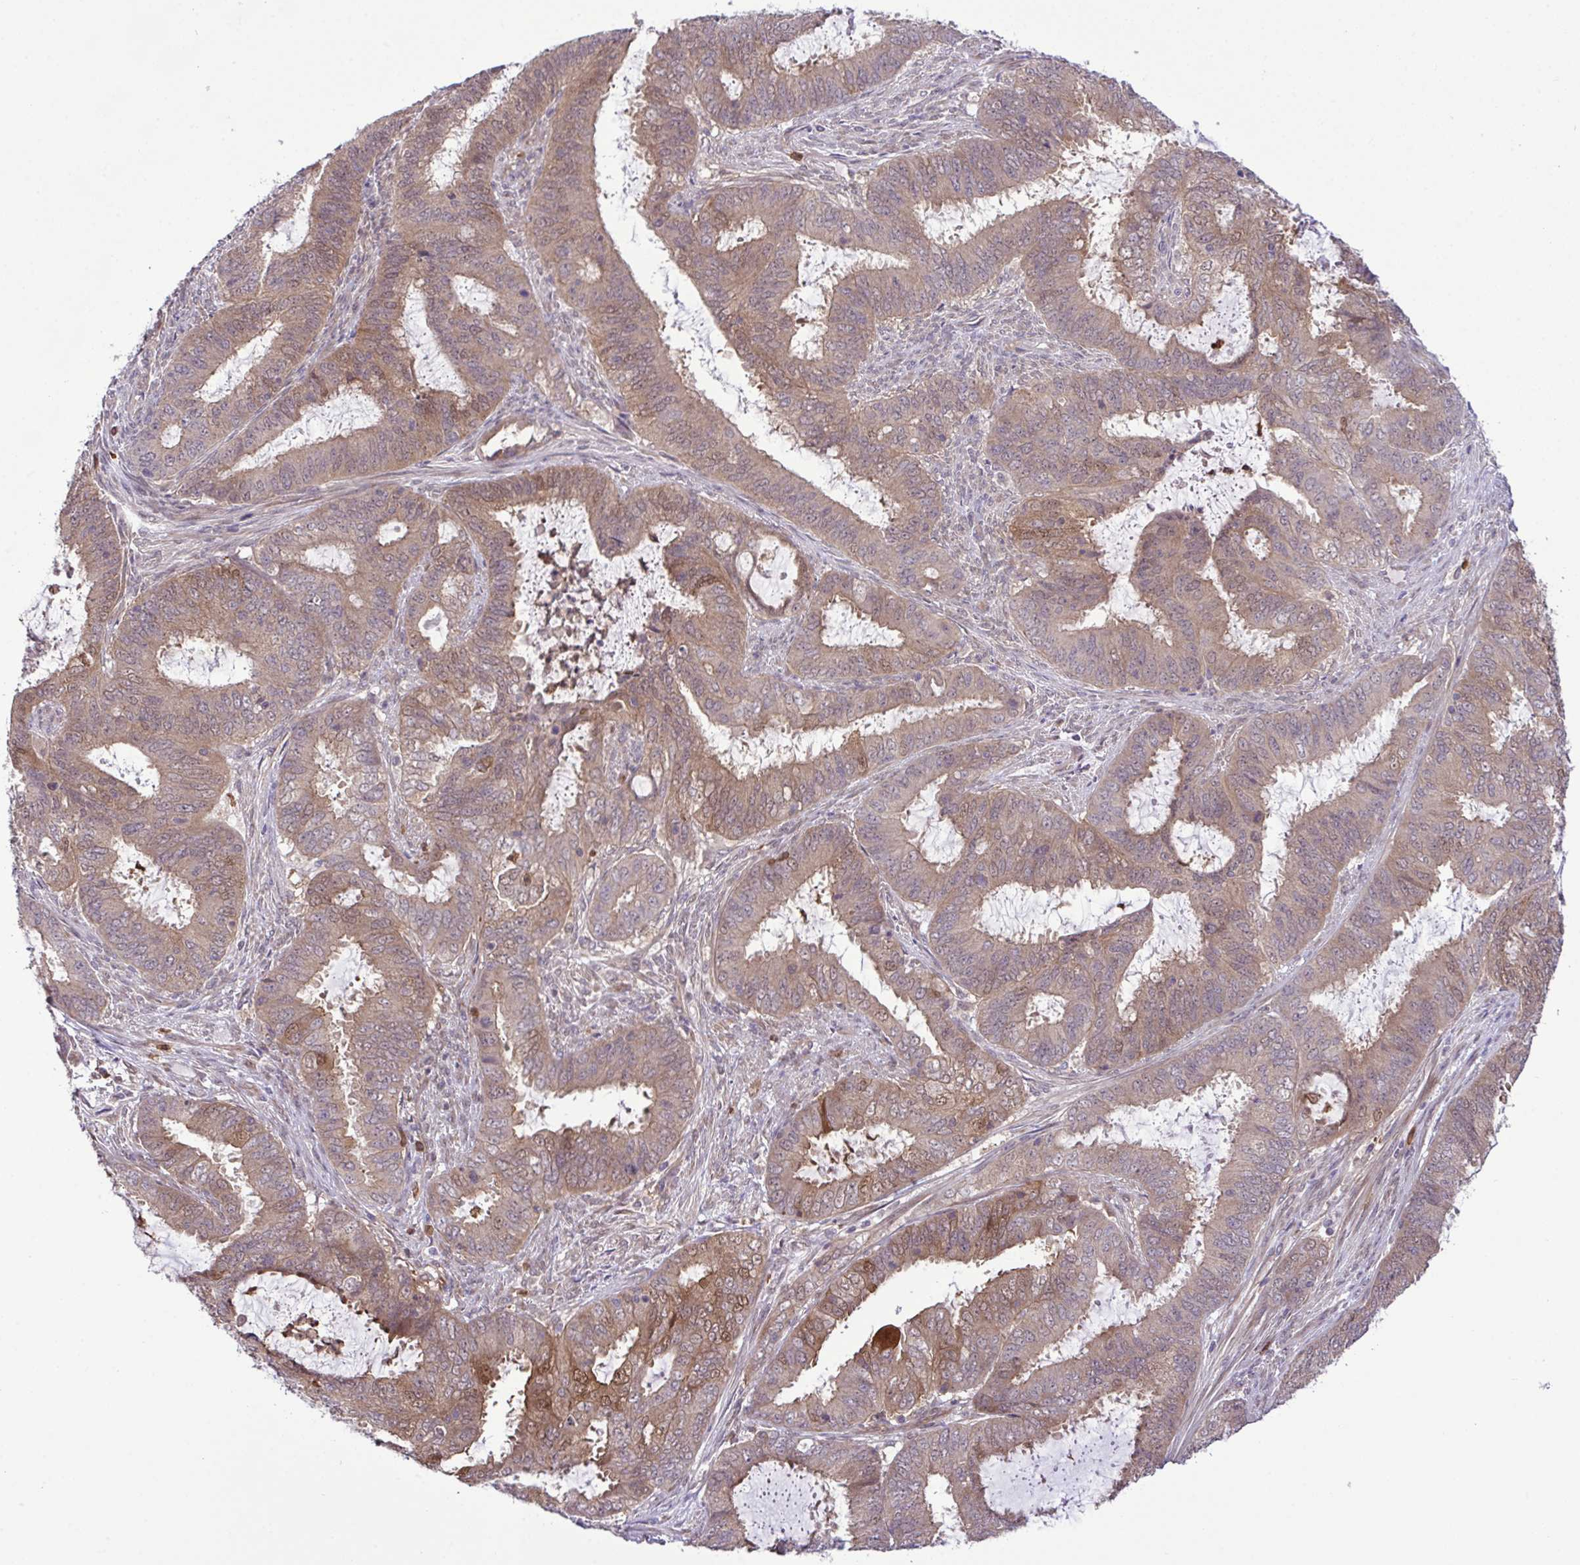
{"staining": {"intensity": "moderate", "quantity": ">75%", "location": "cytoplasmic/membranous,nuclear"}, "tissue": "endometrial cancer", "cell_type": "Tumor cells", "image_type": "cancer", "snomed": [{"axis": "morphology", "description": "Adenocarcinoma, NOS"}, {"axis": "topography", "description": "Endometrium"}], "caption": "IHC (DAB (3,3'-diaminobenzidine)) staining of endometrial cancer demonstrates moderate cytoplasmic/membranous and nuclear protein positivity in about >75% of tumor cells. (Brightfield microscopy of DAB IHC at high magnification).", "gene": "CMPK1", "patient": {"sex": "female", "age": 51}}